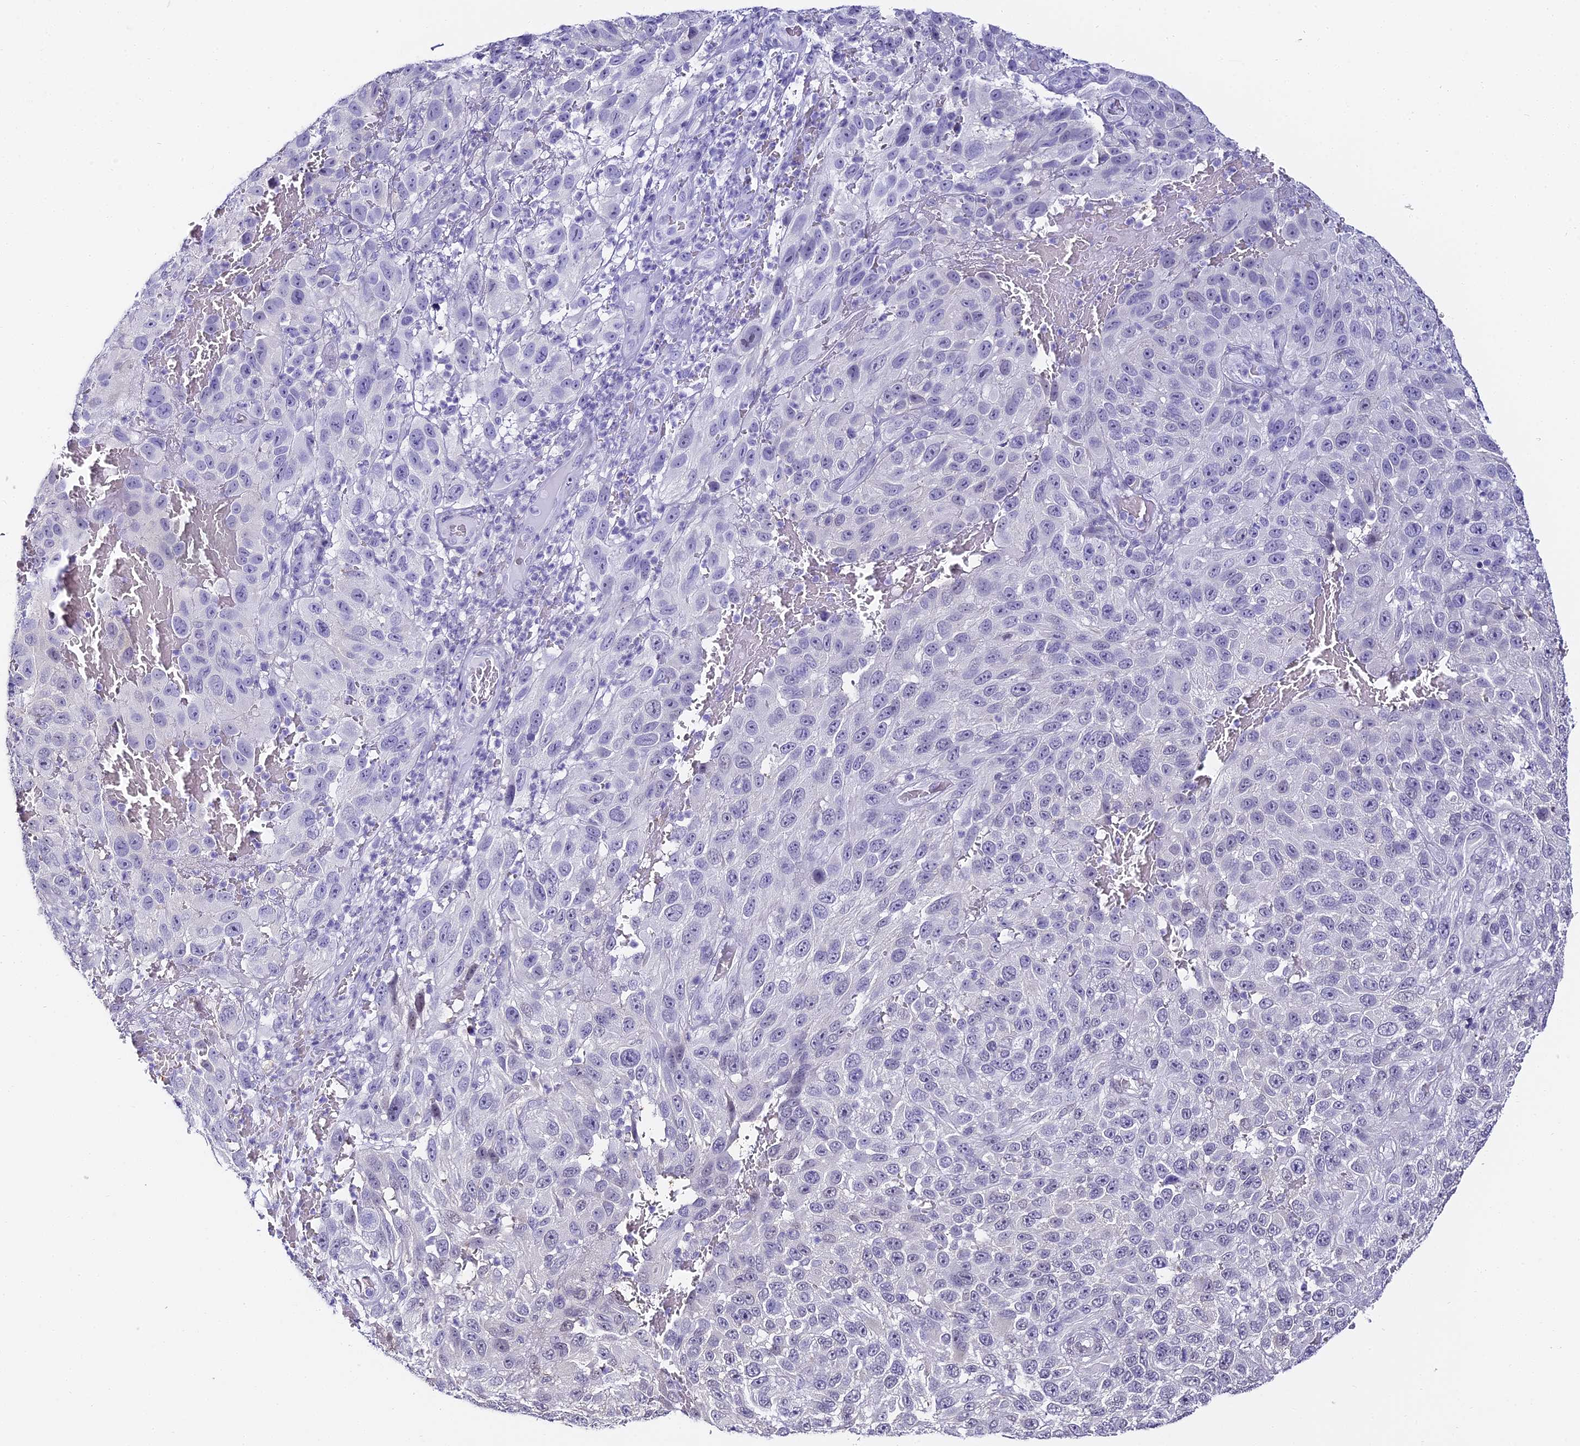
{"staining": {"intensity": "negative", "quantity": "none", "location": "none"}, "tissue": "melanoma", "cell_type": "Tumor cells", "image_type": "cancer", "snomed": [{"axis": "morphology", "description": "Malignant melanoma, NOS"}, {"axis": "topography", "description": "Skin"}], "caption": "There is no significant expression in tumor cells of melanoma.", "gene": "ABHD14A-ACY1", "patient": {"sex": "female", "age": 96}}